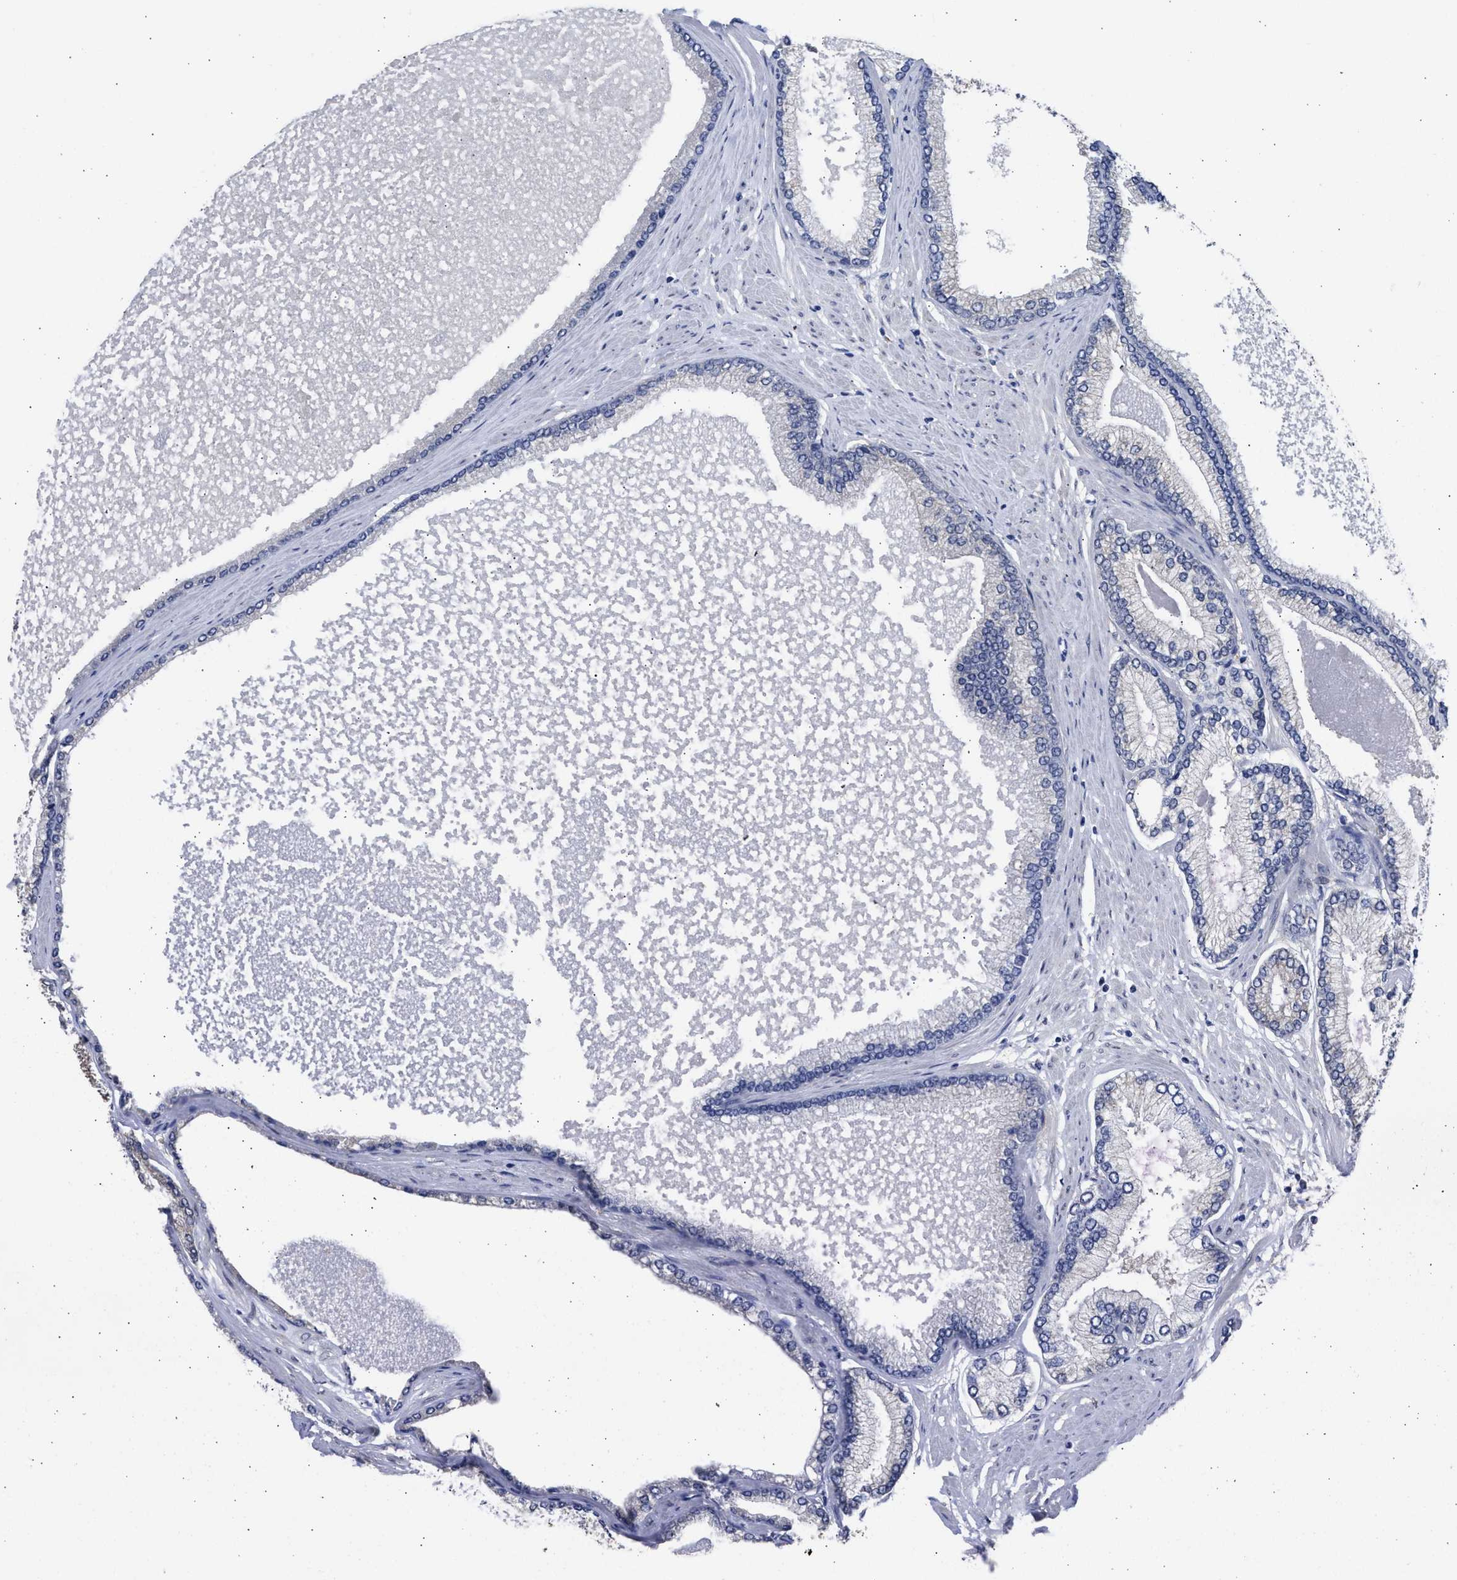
{"staining": {"intensity": "negative", "quantity": "none", "location": "none"}, "tissue": "prostate cancer", "cell_type": "Tumor cells", "image_type": "cancer", "snomed": [{"axis": "morphology", "description": "Adenocarcinoma, High grade"}, {"axis": "topography", "description": "Prostate"}], "caption": "High magnification brightfield microscopy of prostate high-grade adenocarcinoma stained with DAB (brown) and counterstained with hematoxylin (blue): tumor cells show no significant positivity.", "gene": "DNAJC1", "patient": {"sex": "male", "age": 61}}